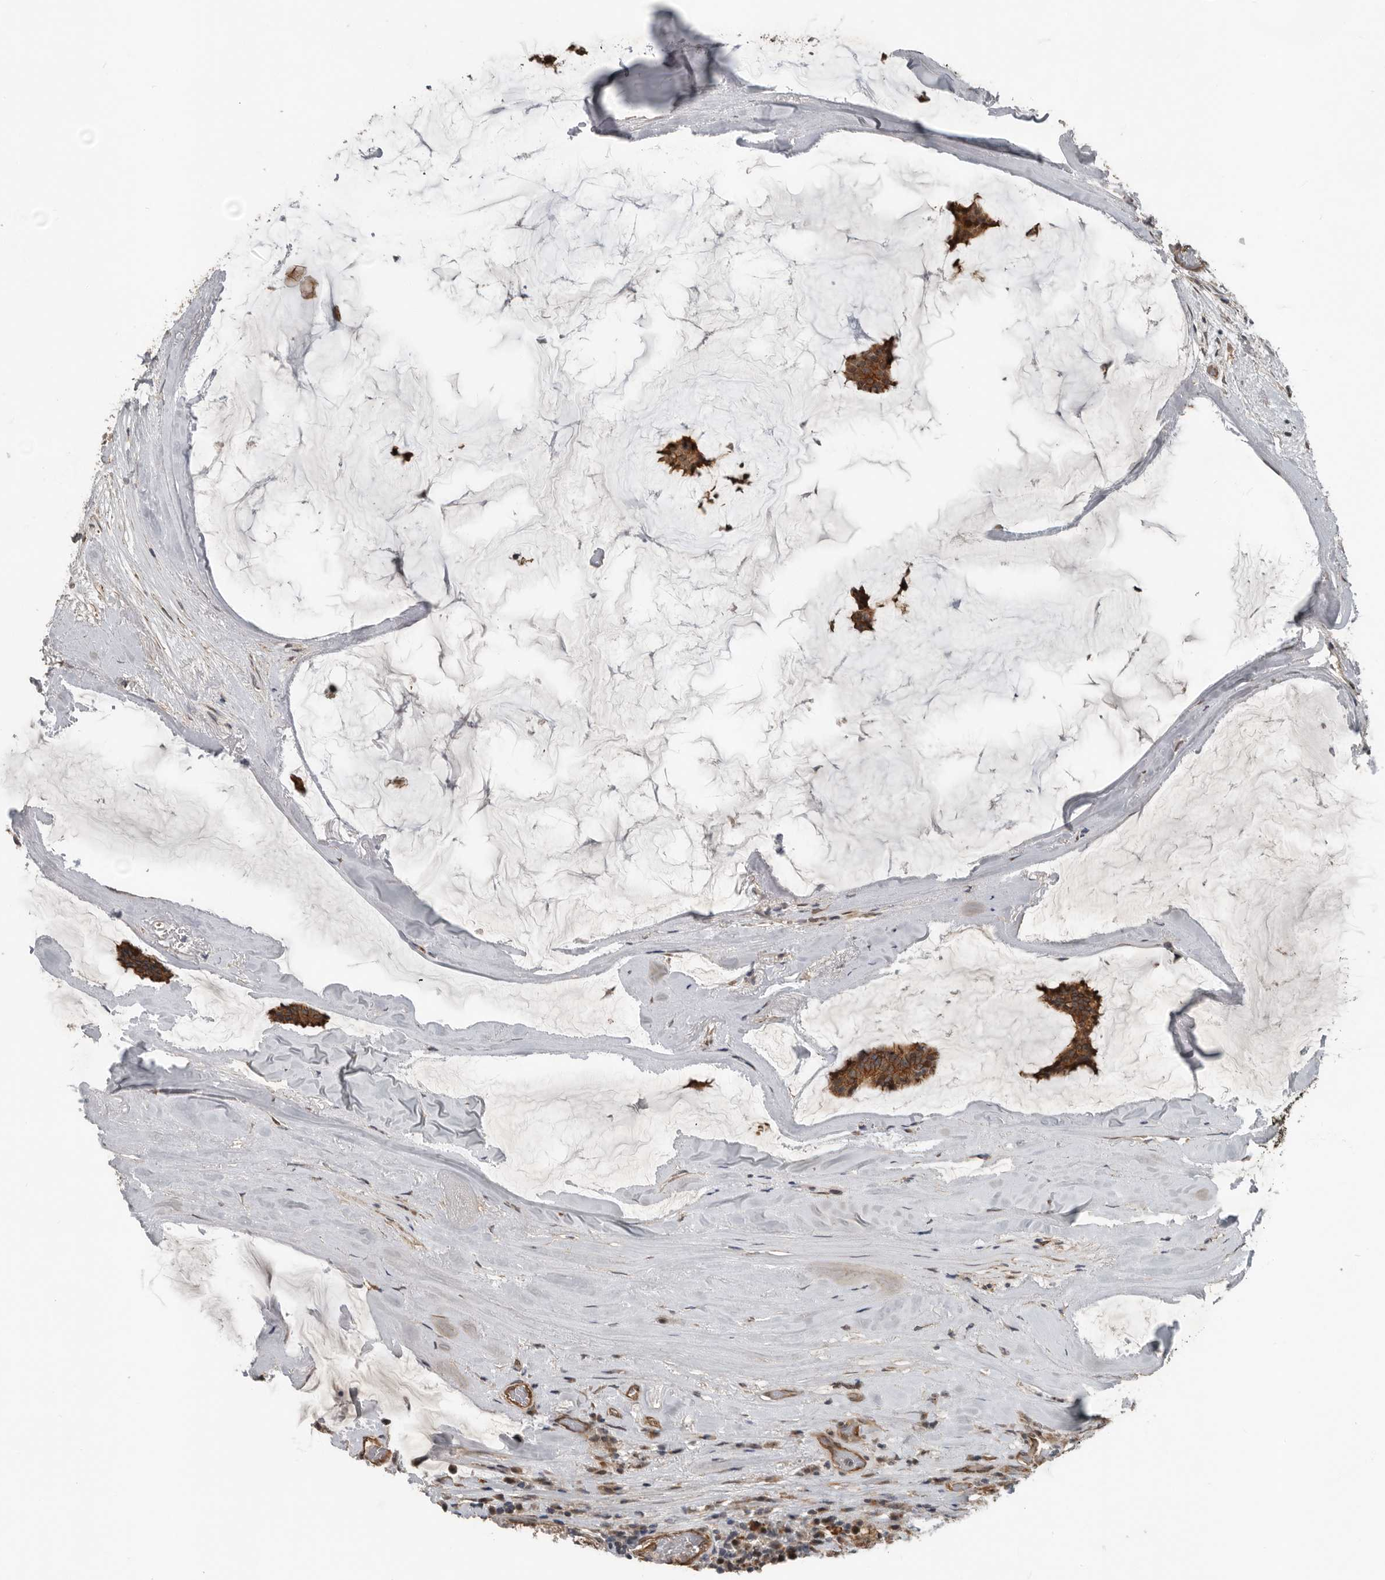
{"staining": {"intensity": "moderate", "quantity": ">75%", "location": "cytoplasmic/membranous"}, "tissue": "breast cancer", "cell_type": "Tumor cells", "image_type": "cancer", "snomed": [{"axis": "morphology", "description": "Duct carcinoma"}, {"axis": "topography", "description": "Breast"}], "caption": "Moderate cytoplasmic/membranous expression for a protein is identified in about >75% of tumor cells of intraductal carcinoma (breast) using immunohistochemistry.", "gene": "YOD1", "patient": {"sex": "female", "age": 93}}